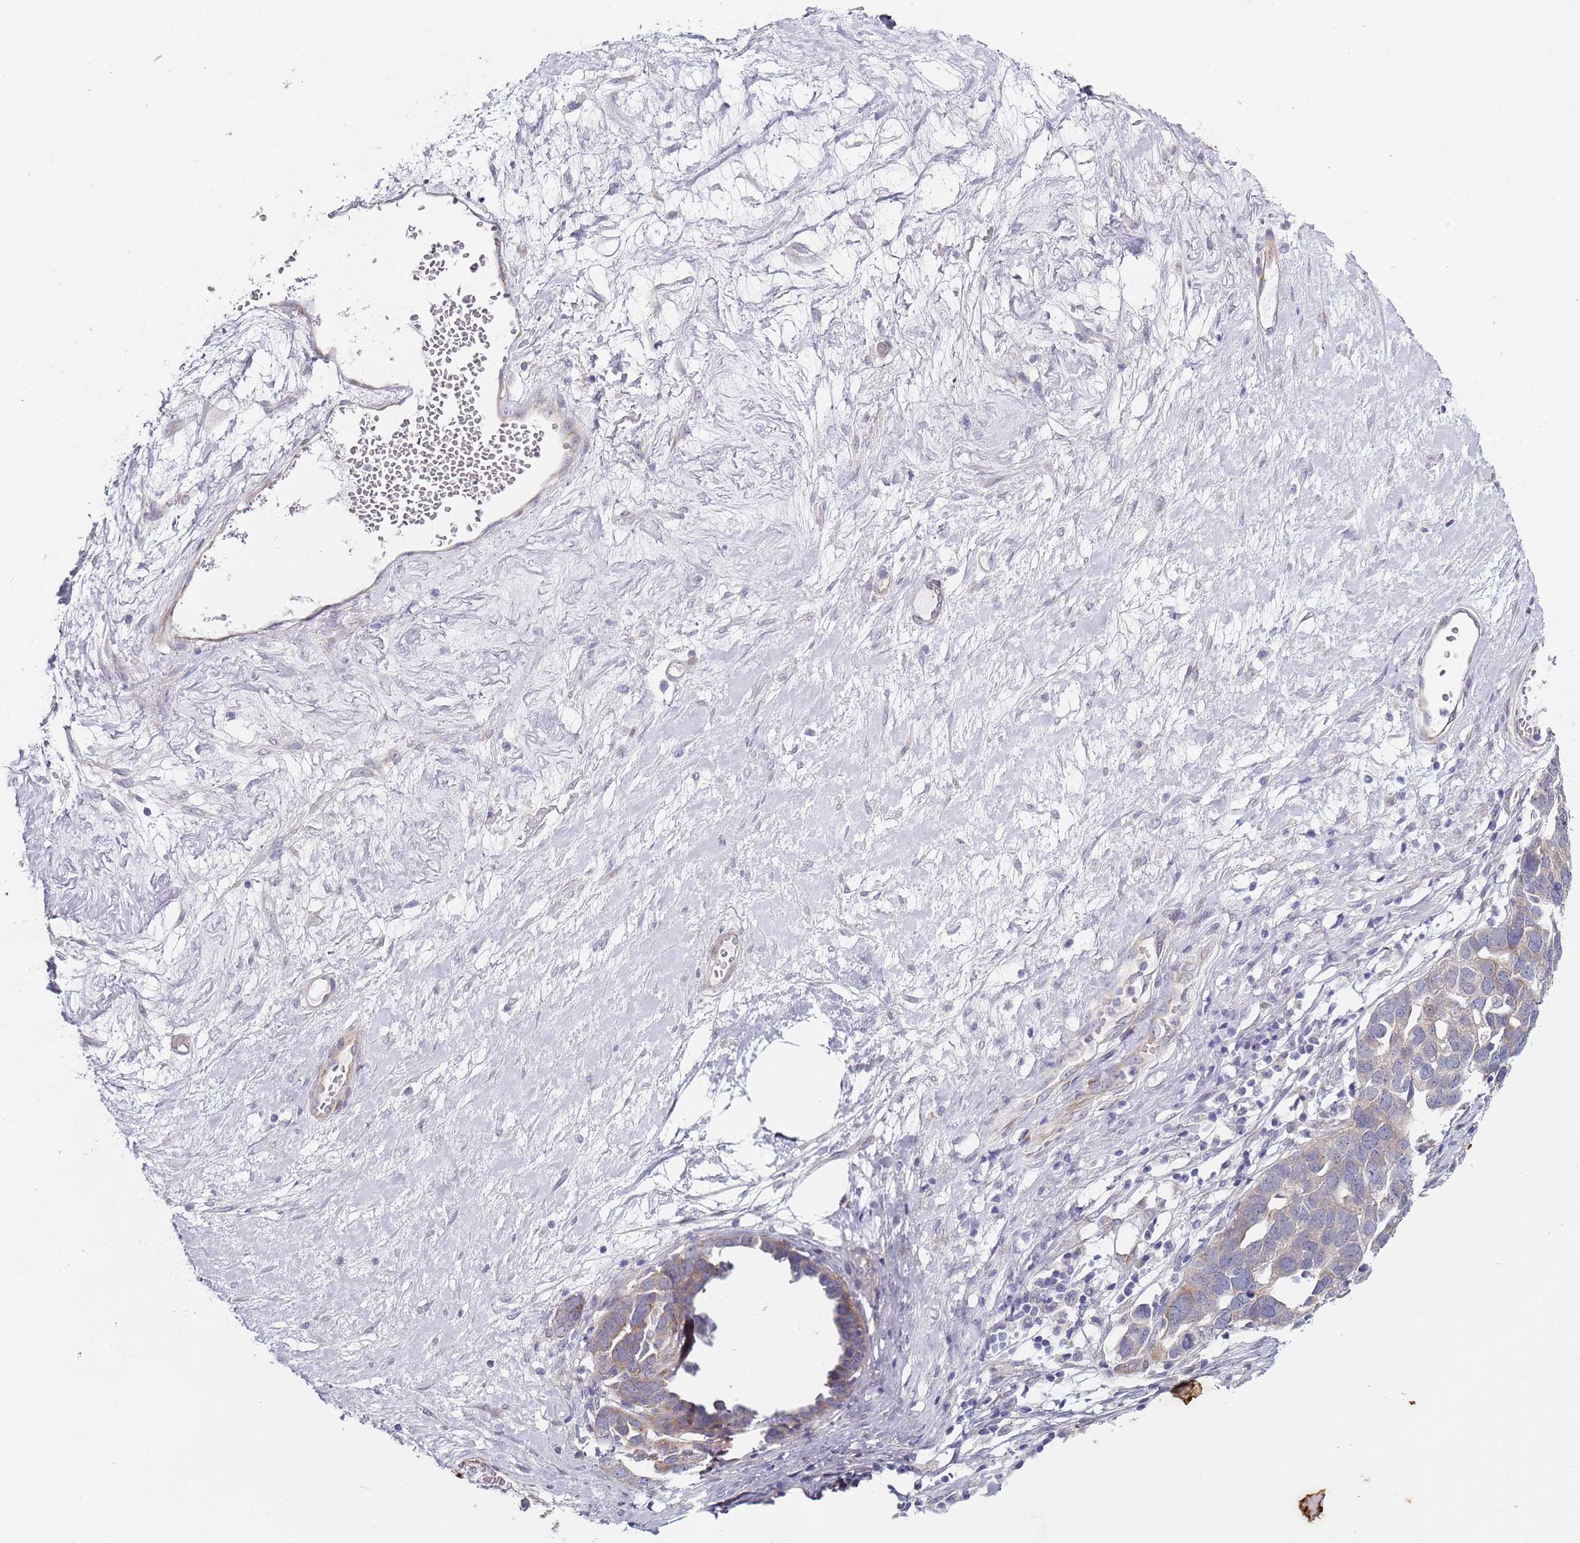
{"staining": {"intensity": "weak", "quantity": "25%-75%", "location": "cytoplasmic/membranous"}, "tissue": "ovarian cancer", "cell_type": "Tumor cells", "image_type": "cancer", "snomed": [{"axis": "morphology", "description": "Cystadenocarcinoma, serous, NOS"}, {"axis": "topography", "description": "Ovary"}], "caption": "Protein analysis of serous cystadenocarcinoma (ovarian) tissue reveals weak cytoplasmic/membranous expression in approximately 25%-75% of tumor cells. The staining was performed using DAB (3,3'-diaminobenzidine), with brown indicating positive protein expression. Nuclei are stained blue with hematoxylin.", "gene": "TBC1D9", "patient": {"sex": "female", "age": 54}}